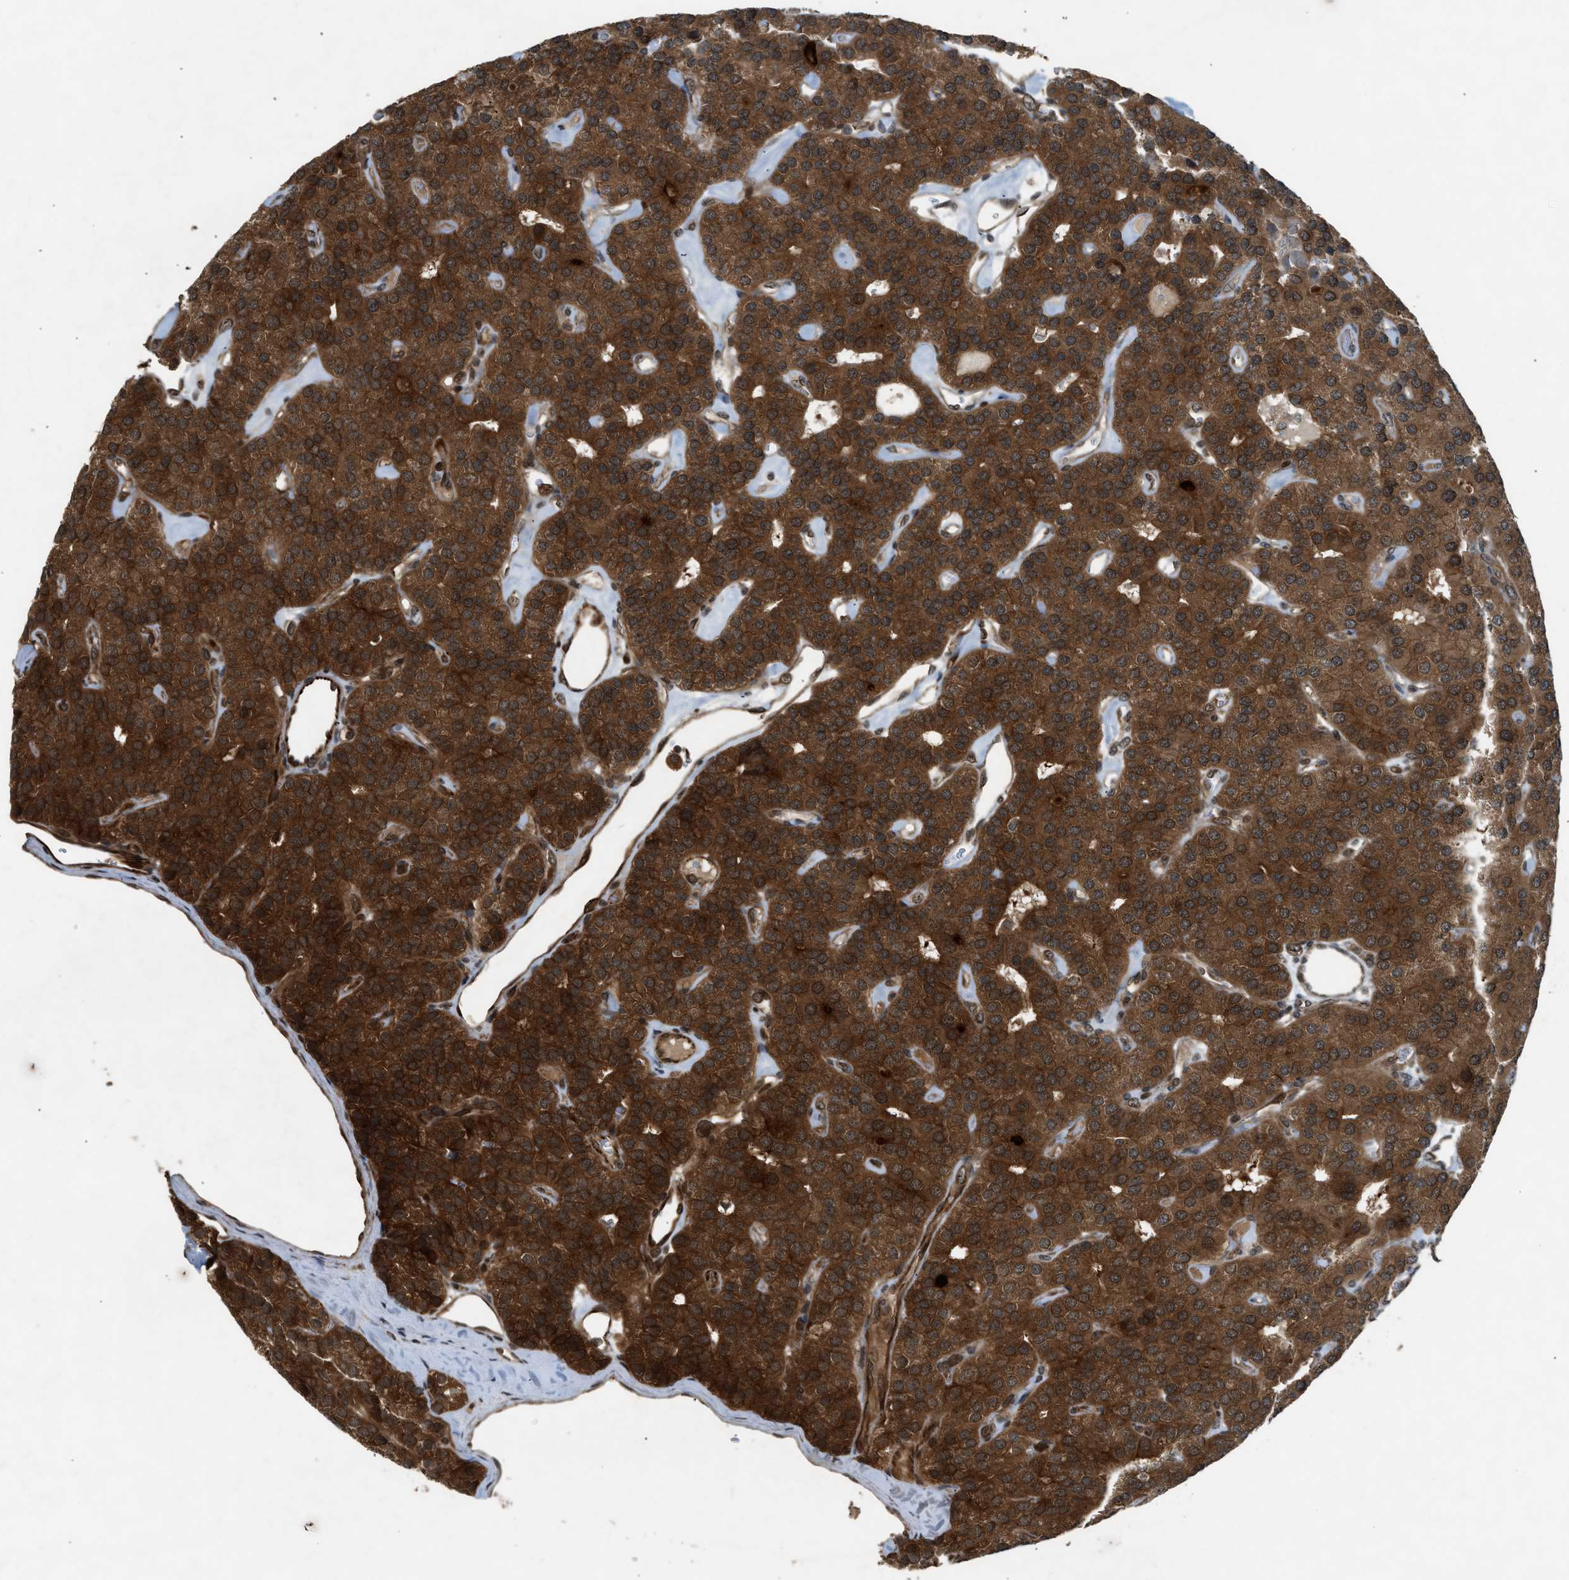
{"staining": {"intensity": "strong", "quantity": ">75%", "location": "cytoplasmic/membranous,nuclear"}, "tissue": "parathyroid gland", "cell_type": "Glandular cells", "image_type": "normal", "snomed": [{"axis": "morphology", "description": "Normal tissue, NOS"}, {"axis": "morphology", "description": "Adenoma, NOS"}, {"axis": "topography", "description": "Parathyroid gland"}], "caption": "DAB immunohistochemical staining of unremarkable human parathyroid gland demonstrates strong cytoplasmic/membranous,nuclear protein staining in approximately >75% of glandular cells.", "gene": "TXNL1", "patient": {"sex": "female", "age": 86}}